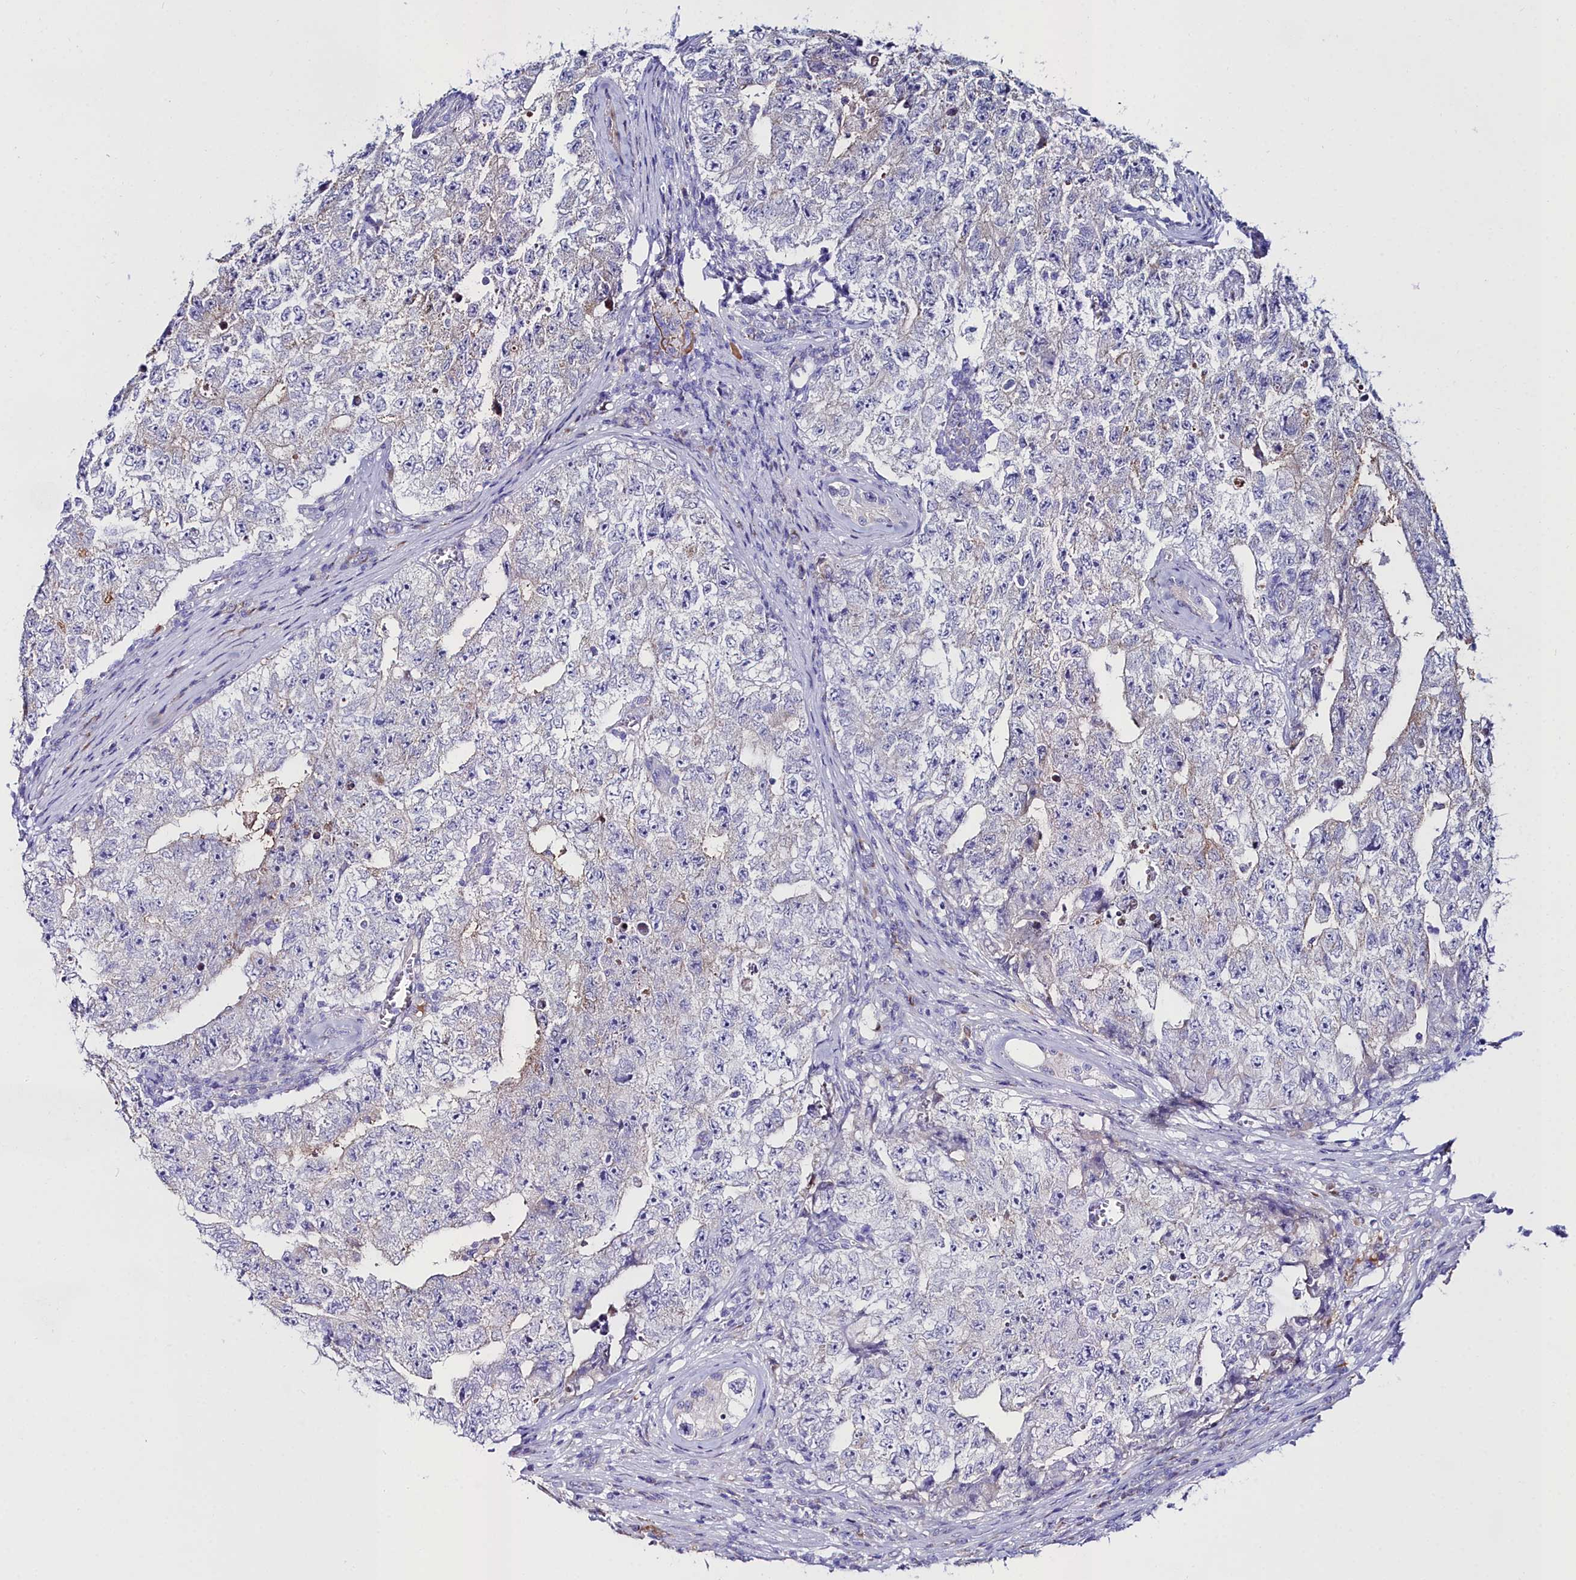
{"staining": {"intensity": "negative", "quantity": "none", "location": "none"}, "tissue": "testis cancer", "cell_type": "Tumor cells", "image_type": "cancer", "snomed": [{"axis": "morphology", "description": "Carcinoma, Embryonal, NOS"}, {"axis": "topography", "description": "Testis"}], "caption": "Immunohistochemistry photomicrograph of human testis cancer (embryonal carcinoma) stained for a protein (brown), which reveals no expression in tumor cells.", "gene": "SLC49A3", "patient": {"sex": "male", "age": 17}}